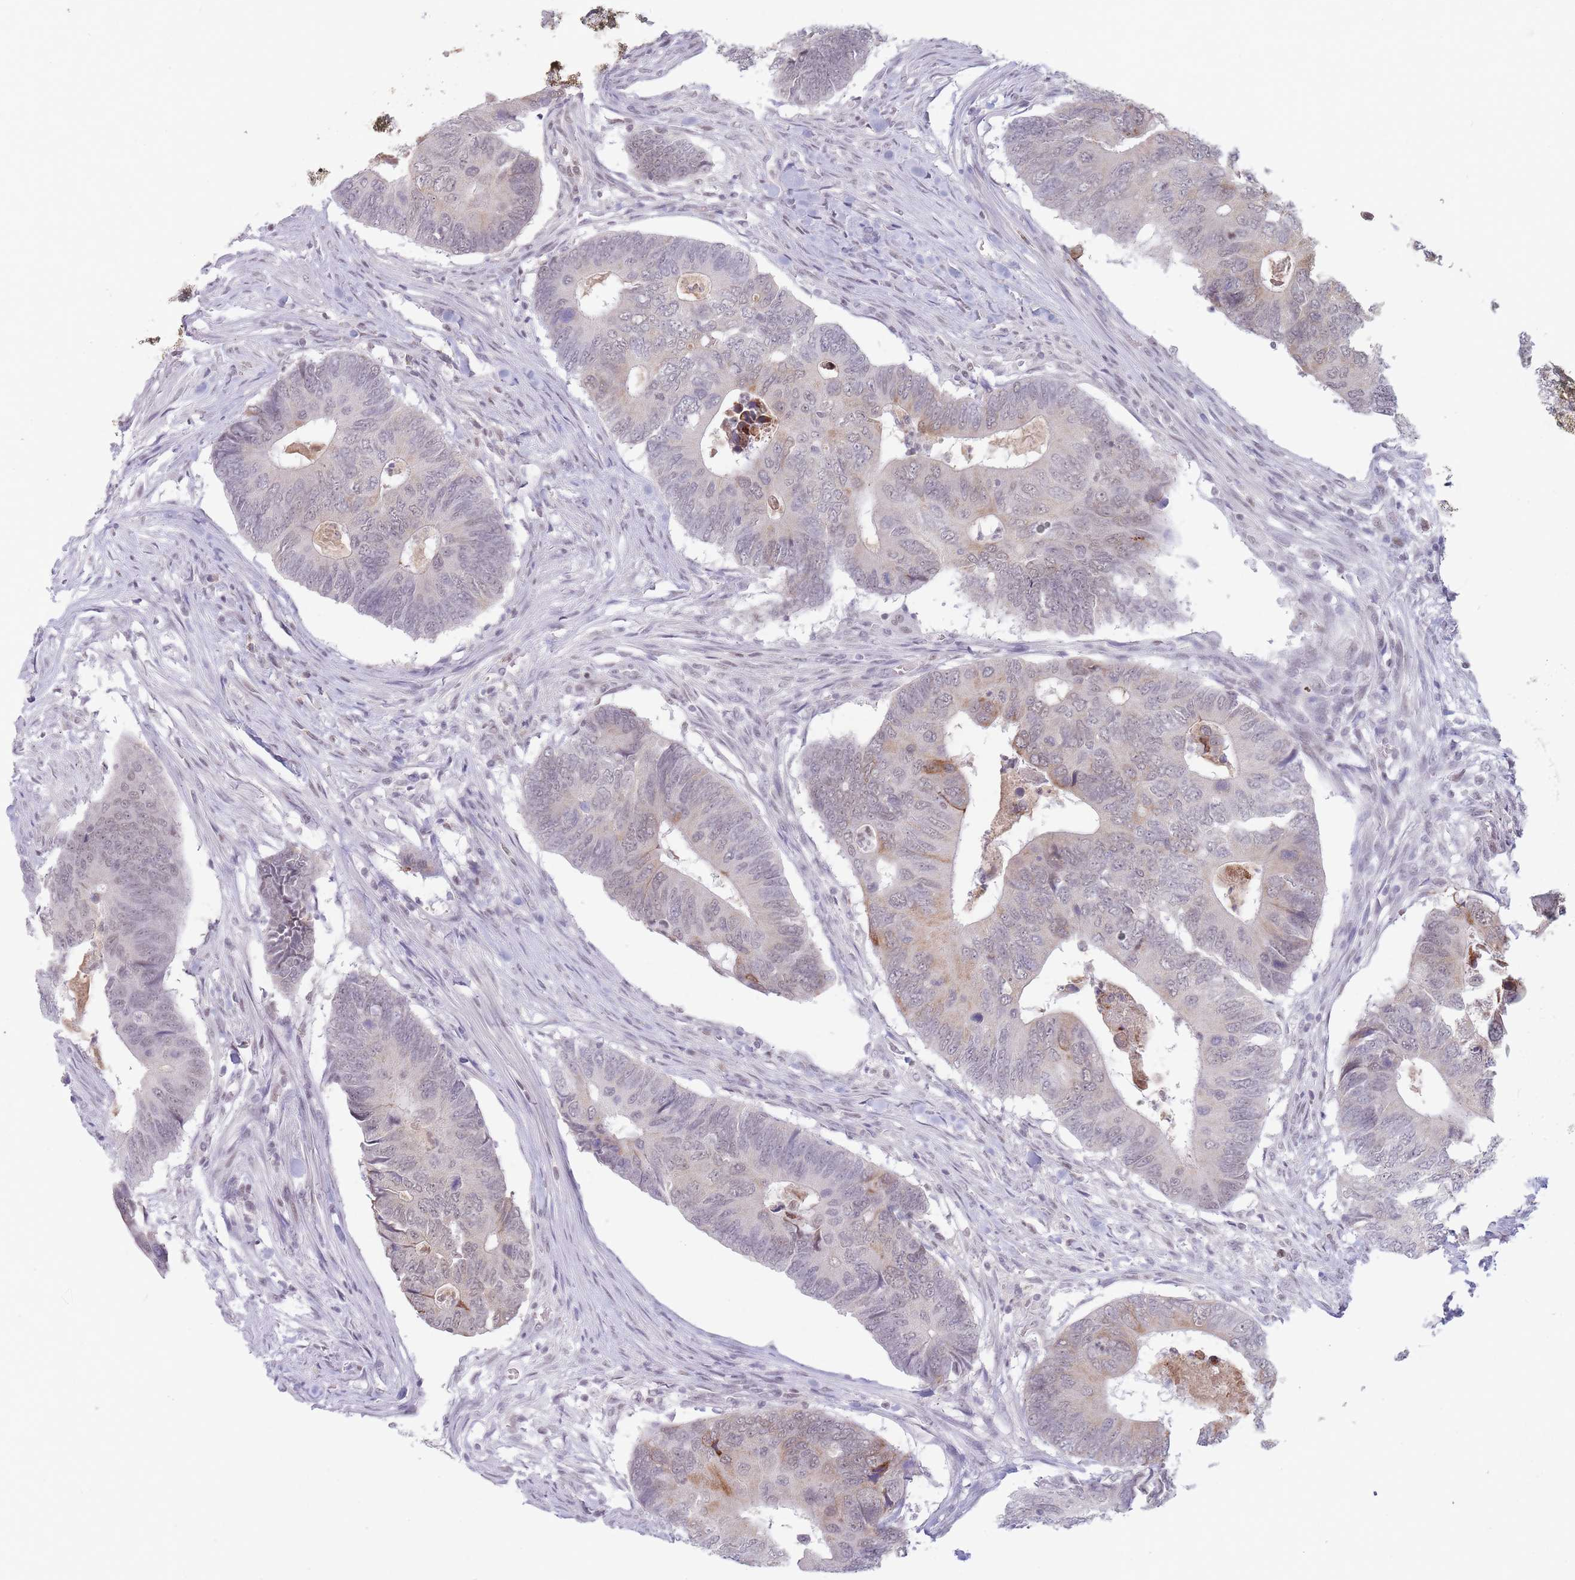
{"staining": {"intensity": "moderate", "quantity": "<25%", "location": "cytoplasmic/membranous"}, "tissue": "colorectal cancer", "cell_type": "Tumor cells", "image_type": "cancer", "snomed": [{"axis": "morphology", "description": "Adenocarcinoma, NOS"}, {"axis": "topography", "description": "Colon"}], "caption": "DAB immunohistochemical staining of human colorectal adenocarcinoma shows moderate cytoplasmic/membranous protein positivity in about <25% of tumor cells.", "gene": "ARID3B", "patient": {"sex": "male", "age": 87}}